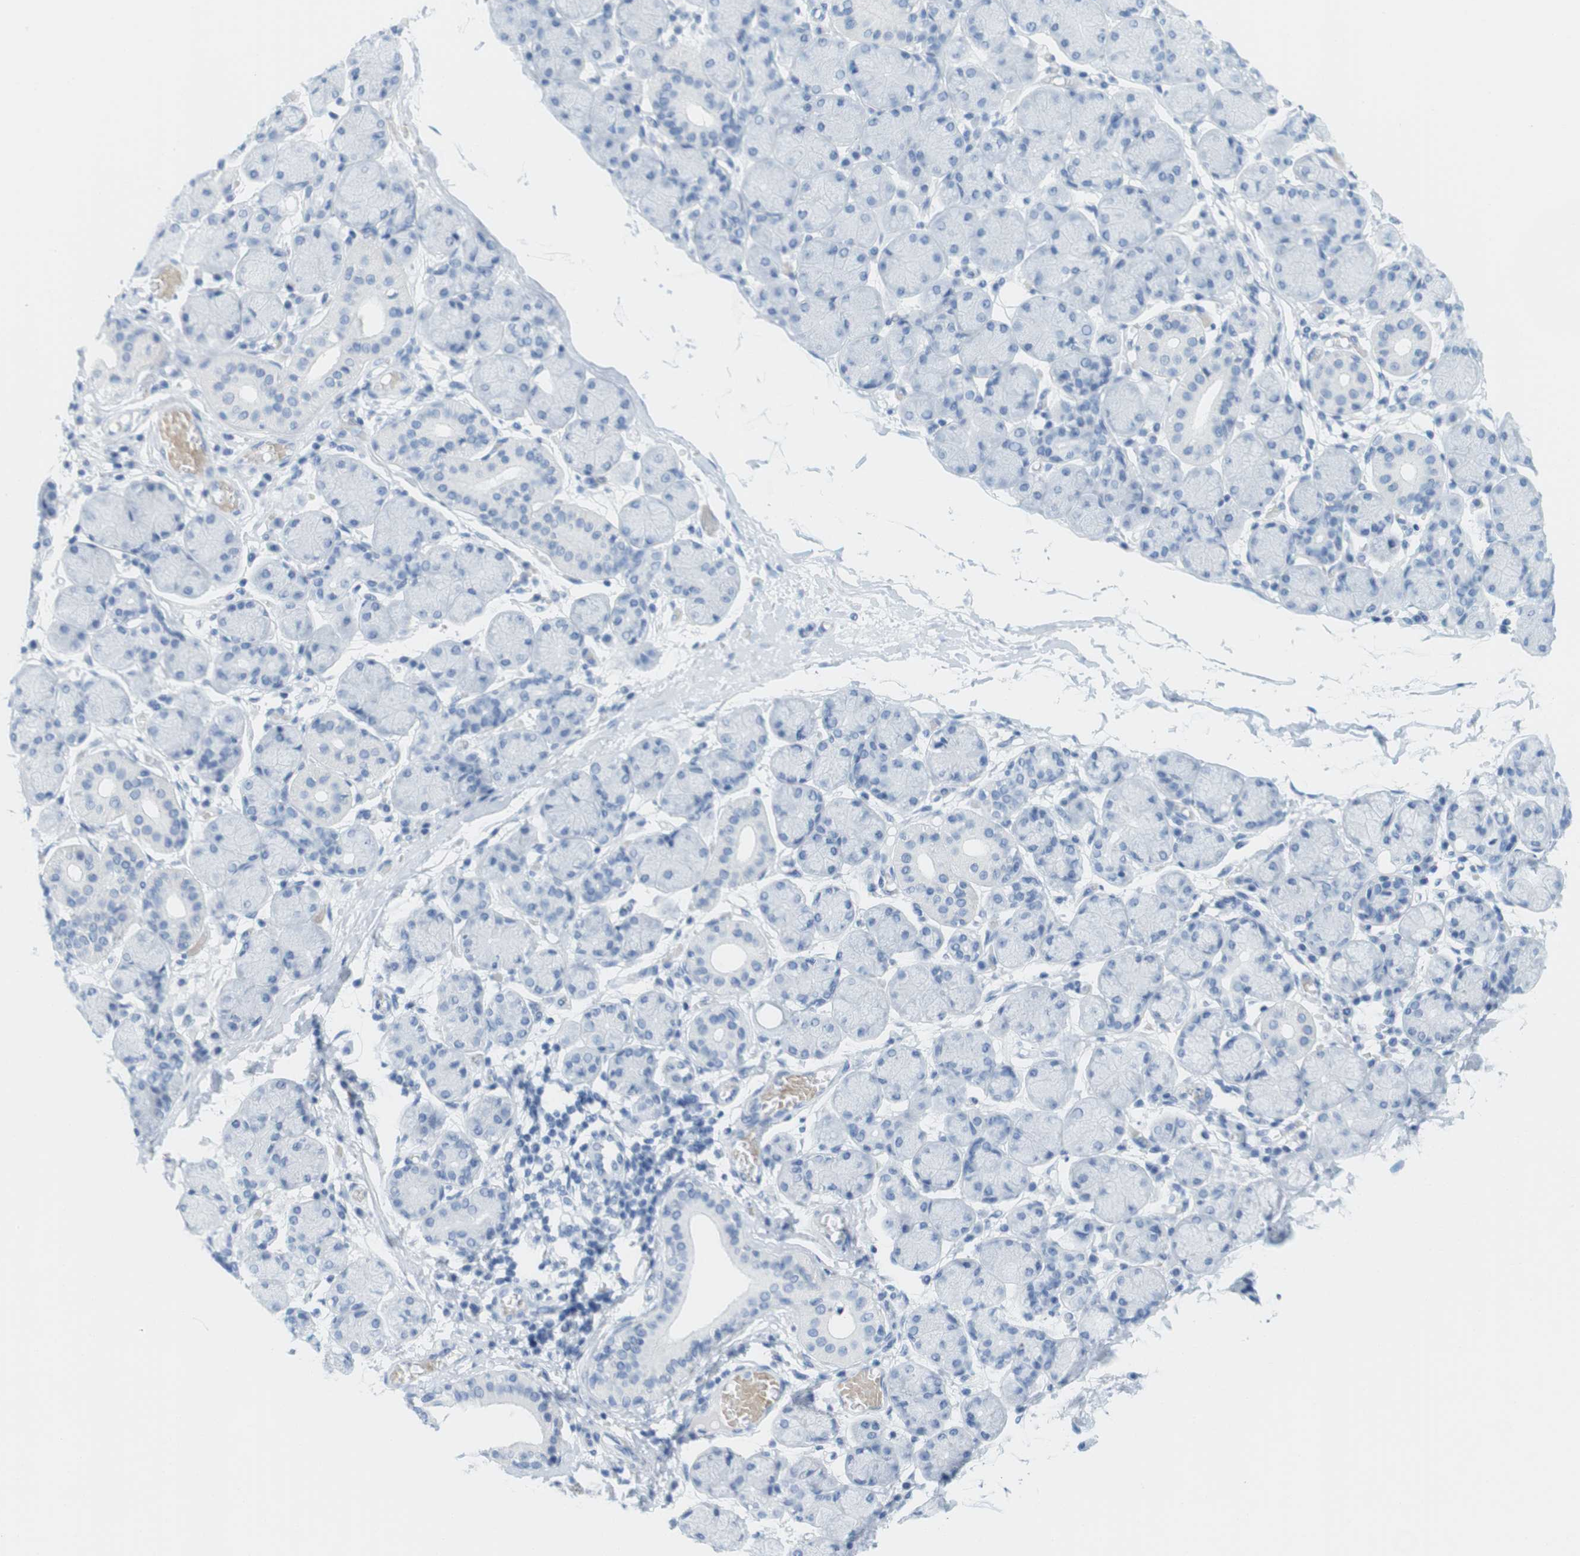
{"staining": {"intensity": "negative", "quantity": "none", "location": "none"}, "tissue": "salivary gland", "cell_type": "Glandular cells", "image_type": "normal", "snomed": [{"axis": "morphology", "description": "Normal tissue, NOS"}, {"axis": "topography", "description": "Salivary gland"}], "caption": "DAB (3,3'-diaminobenzidine) immunohistochemical staining of unremarkable salivary gland reveals no significant staining in glandular cells.", "gene": "TNNT2", "patient": {"sex": "female", "age": 24}}